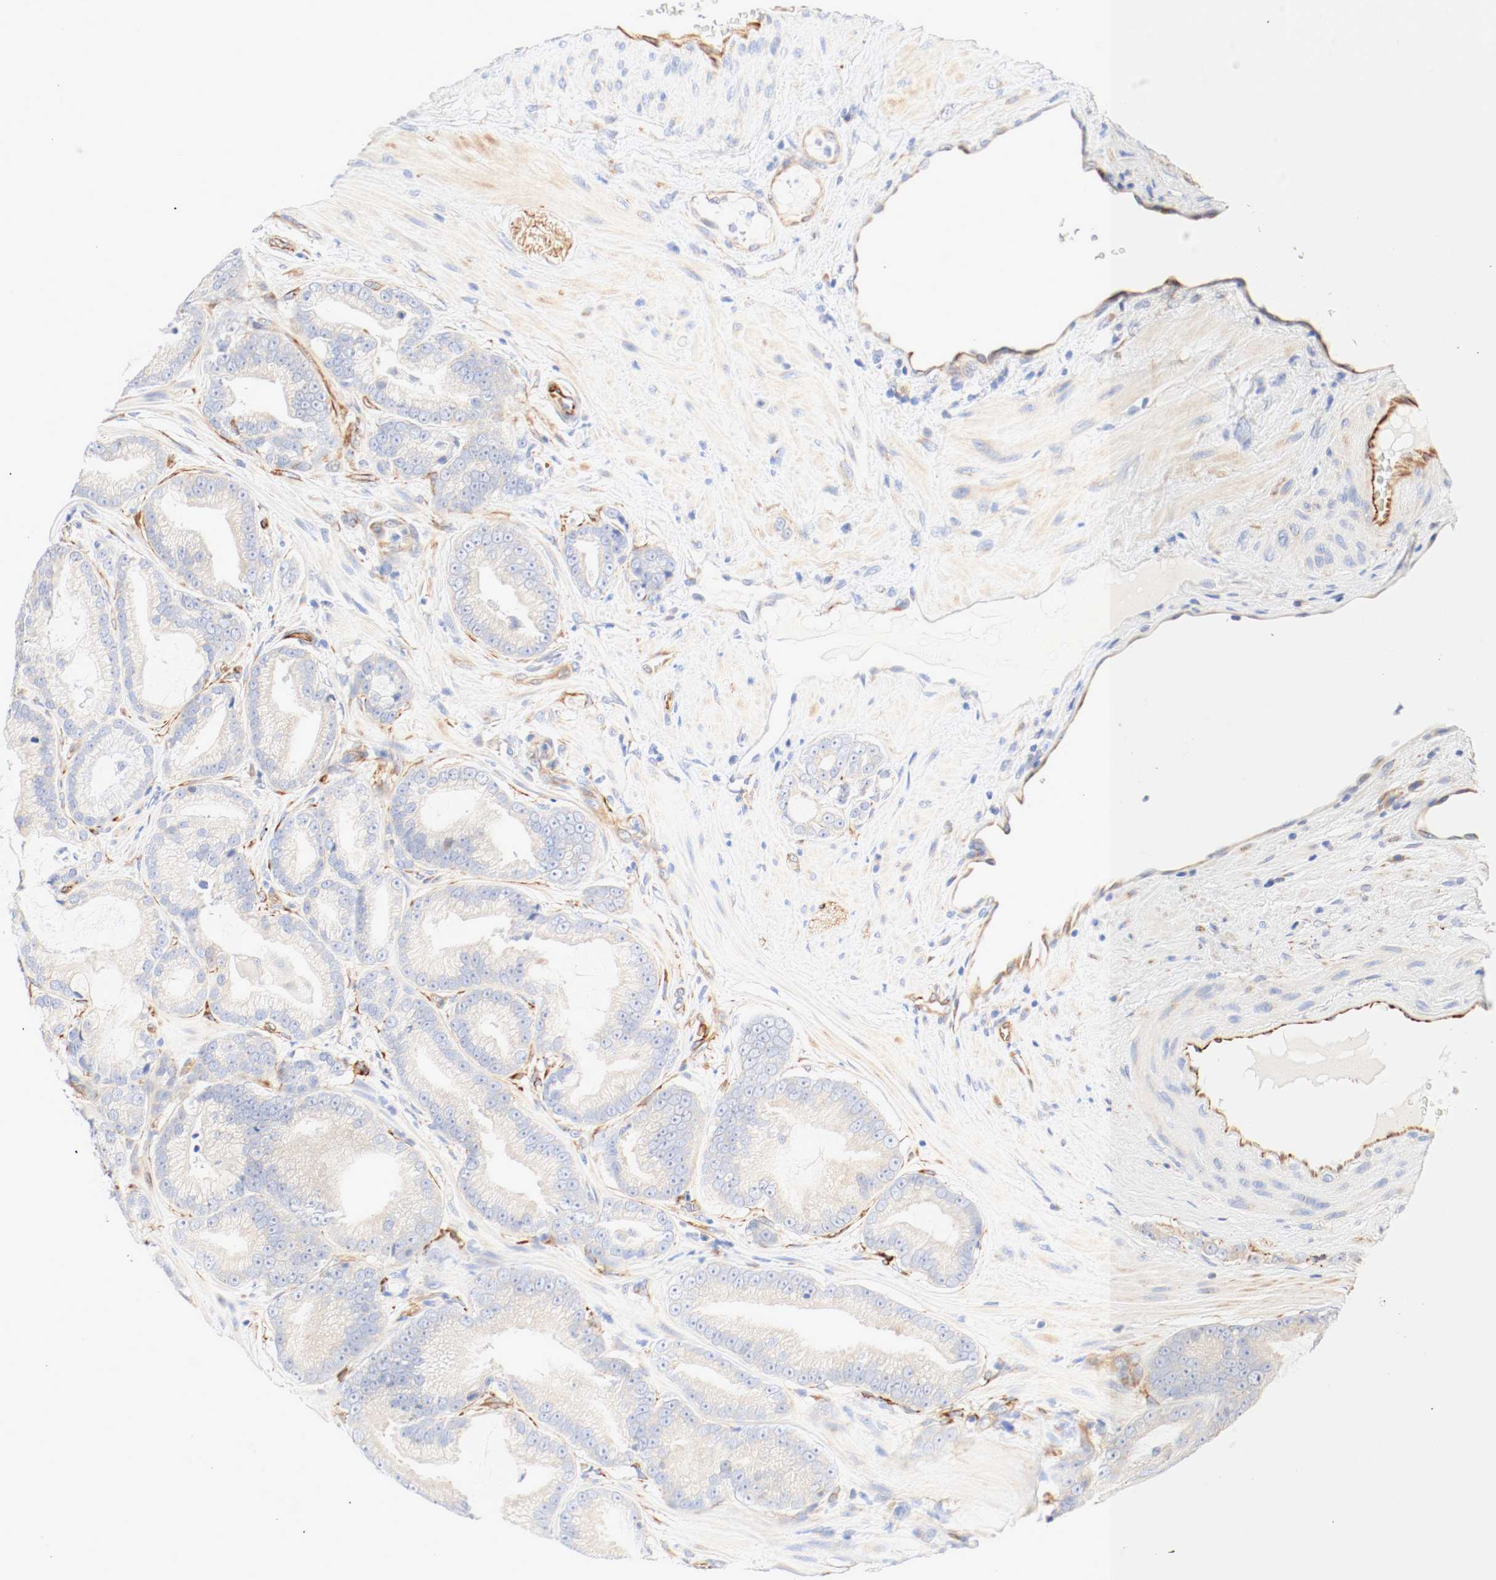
{"staining": {"intensity": "moderate", "quantity": ">75%", "location": "cytoplasmic/membranous"}, "tissue": "prostate cancer", "cell_type": "Tumor cells", "image_type": "cancer", "snomed": [{"axis": "morphology", "description": "Adenocarcinoma, Low grade"}, {"axis": "topography", "description": "Prostate"}], "caption": "Prostate cancer (low-grade adenocarcinoma) tissue shows moderate cytoplasmic/membranous positivity in about >75% of tumor cells, visualized by immunohistochemistry.", "gene": "GIT1", "patient": {"sex": "male", "age": 58}}